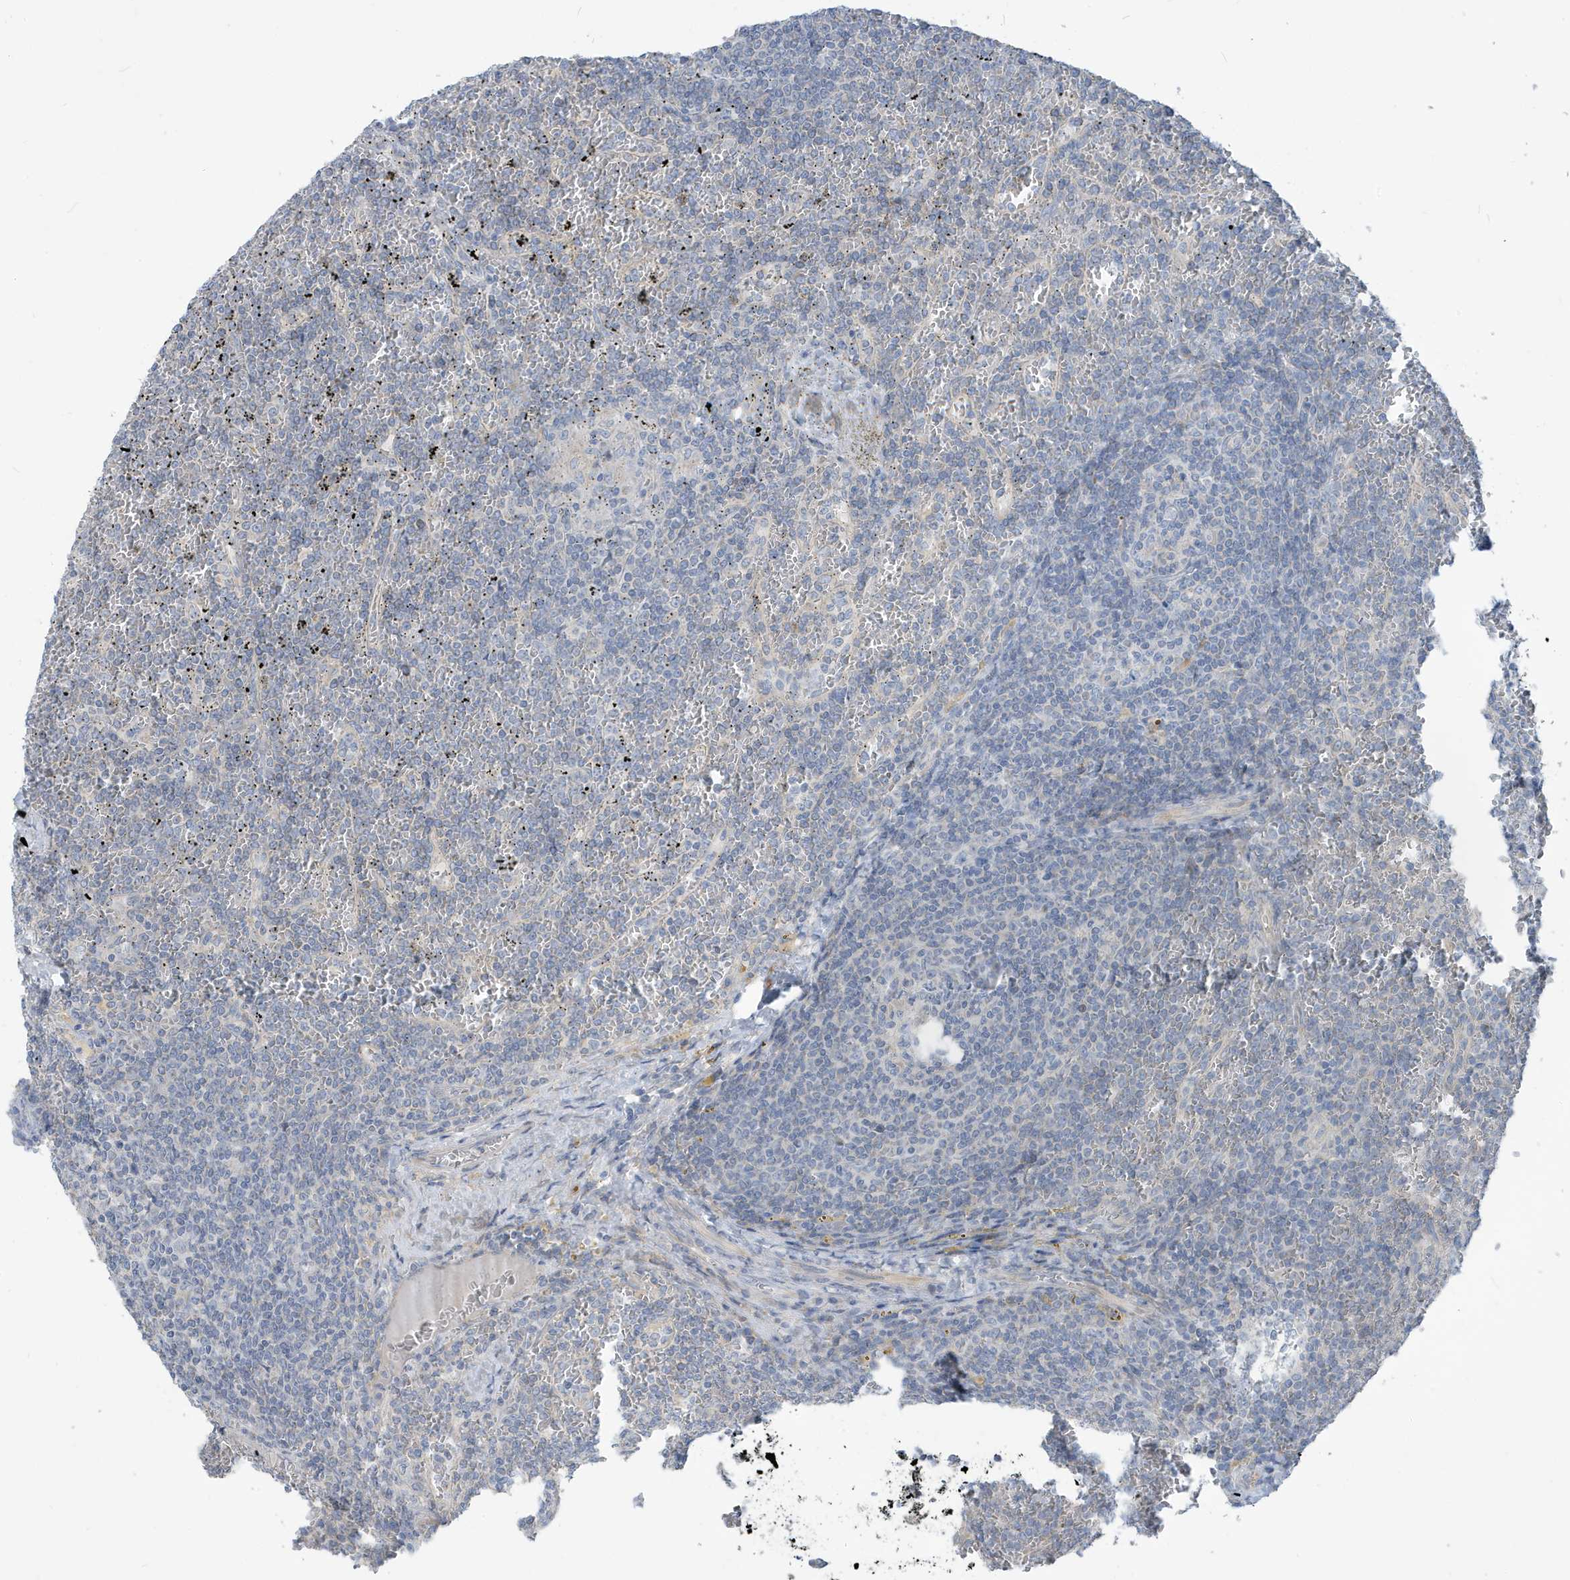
{"staining": {"intensity": "negative", "quantity": "none", "location": "none"}, "tissue": "lymphoma", "cell_type": "Tumor cells", "image_type": "cancer", "snomed": [{"axis": "morphology", "description": "Malignant lymphoma, non-Hodgkin's type, Low grade"}, {"axis": "topography", "description": "Spleen"}], "caption": "The micrograph demonstrates no significant positivity in tumor cells of lymphoma.", "gene": "ATP13A5", "patient": {"sex": "female", "age": 19}}